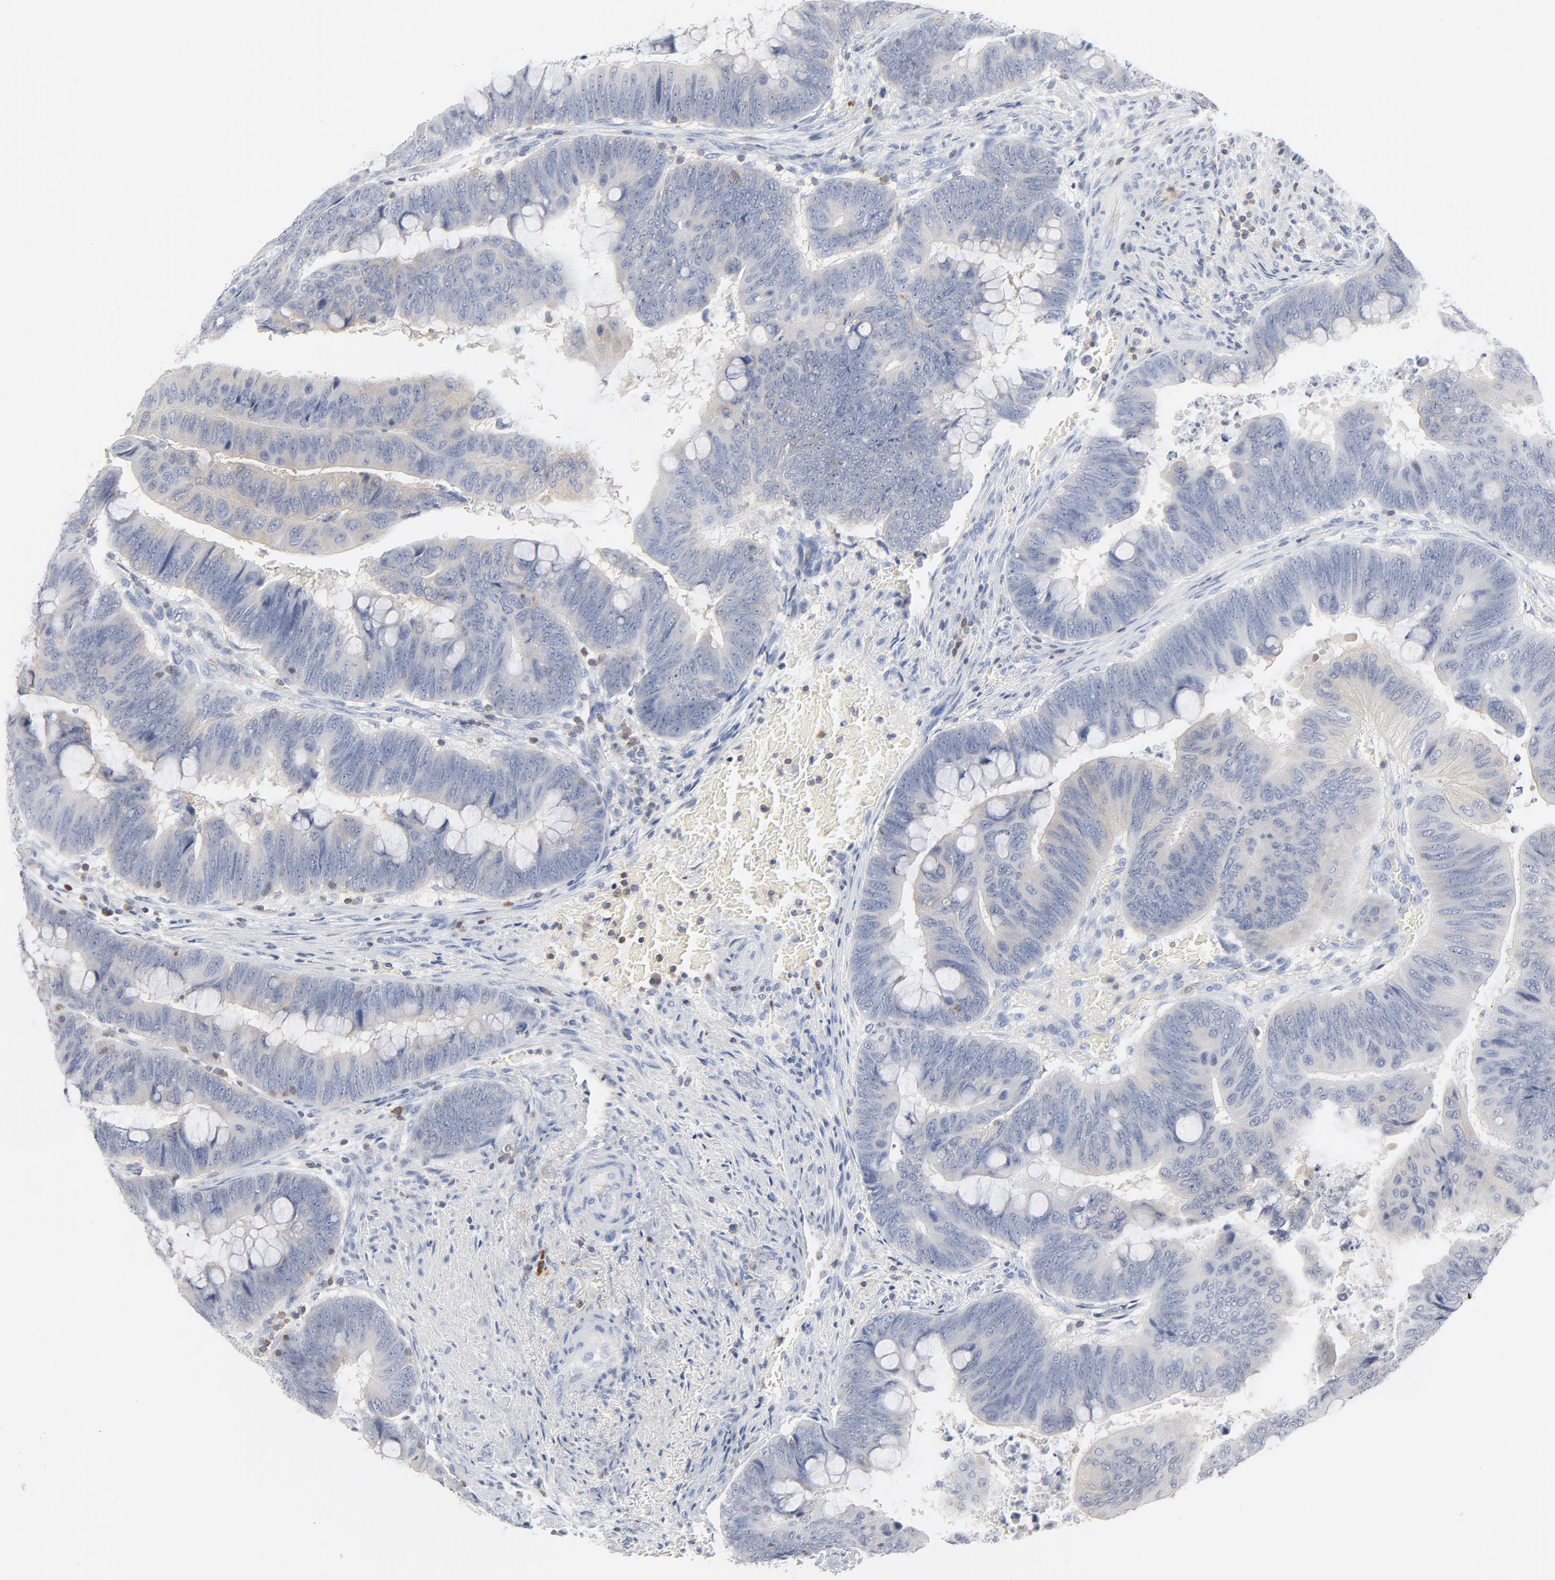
{"staining": {"intensity": "weak", "quantity": "<25%", "location": "cytoplasmic/membranous"}, "tissue": "colorectal cancer", "cell_type": "Tumor cells", "image_type": "cancer", "snomed": [{"axis": "morphology", "description": "Normal tissue, NOS"}, {"axis": "morphology", "description": "Adenocarcinoma, NOS"}, {"axis": "topography", "description": "Rectum"}], "caption": "Adenocarcinoma (colorectal) was stained to show a protein in brown. There is no significant expression in tumor cells.", "gene": "PTK2B", "patient": {"sex": "male", "age": 92}}